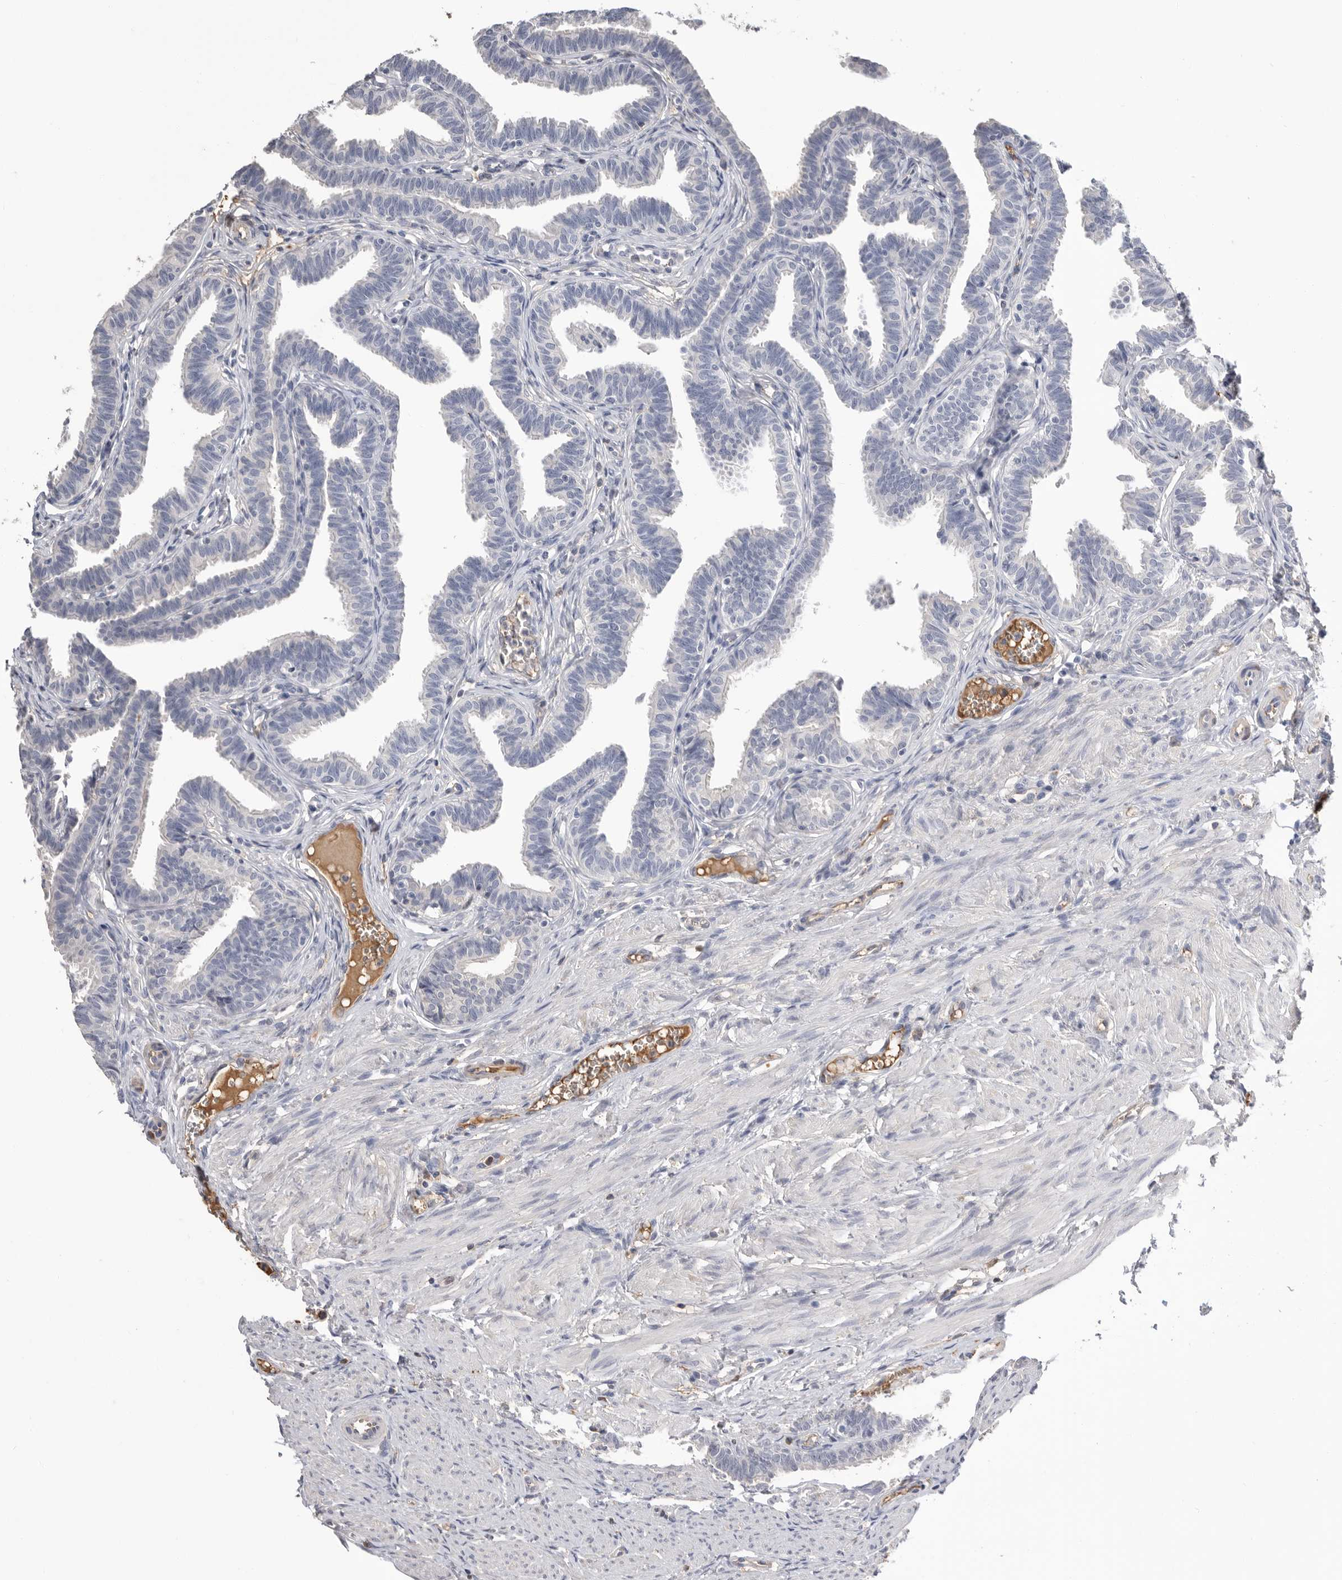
{"staining": {"intensity": "negative", "quantity": "none", "location": "none"}, "tissue": "fallopian tube", "cell_type": "Glandular cells", "image_type": "normal", "snomed": [{"axis": "morphology", "description": "Normal tissue, NOS"}, {"axis": "topography", "description": "Fallopian tube"}, {"axis": "topography", "description": "Ovary"}], "caption": "Immunohistochemistry (IHC) image of unremarkable fallopian tube stained for a protein (brown), which demonstrates no expression in glandular cells.", "gene": "APOA2", "patient": {"sex": "female", "age": 23}}